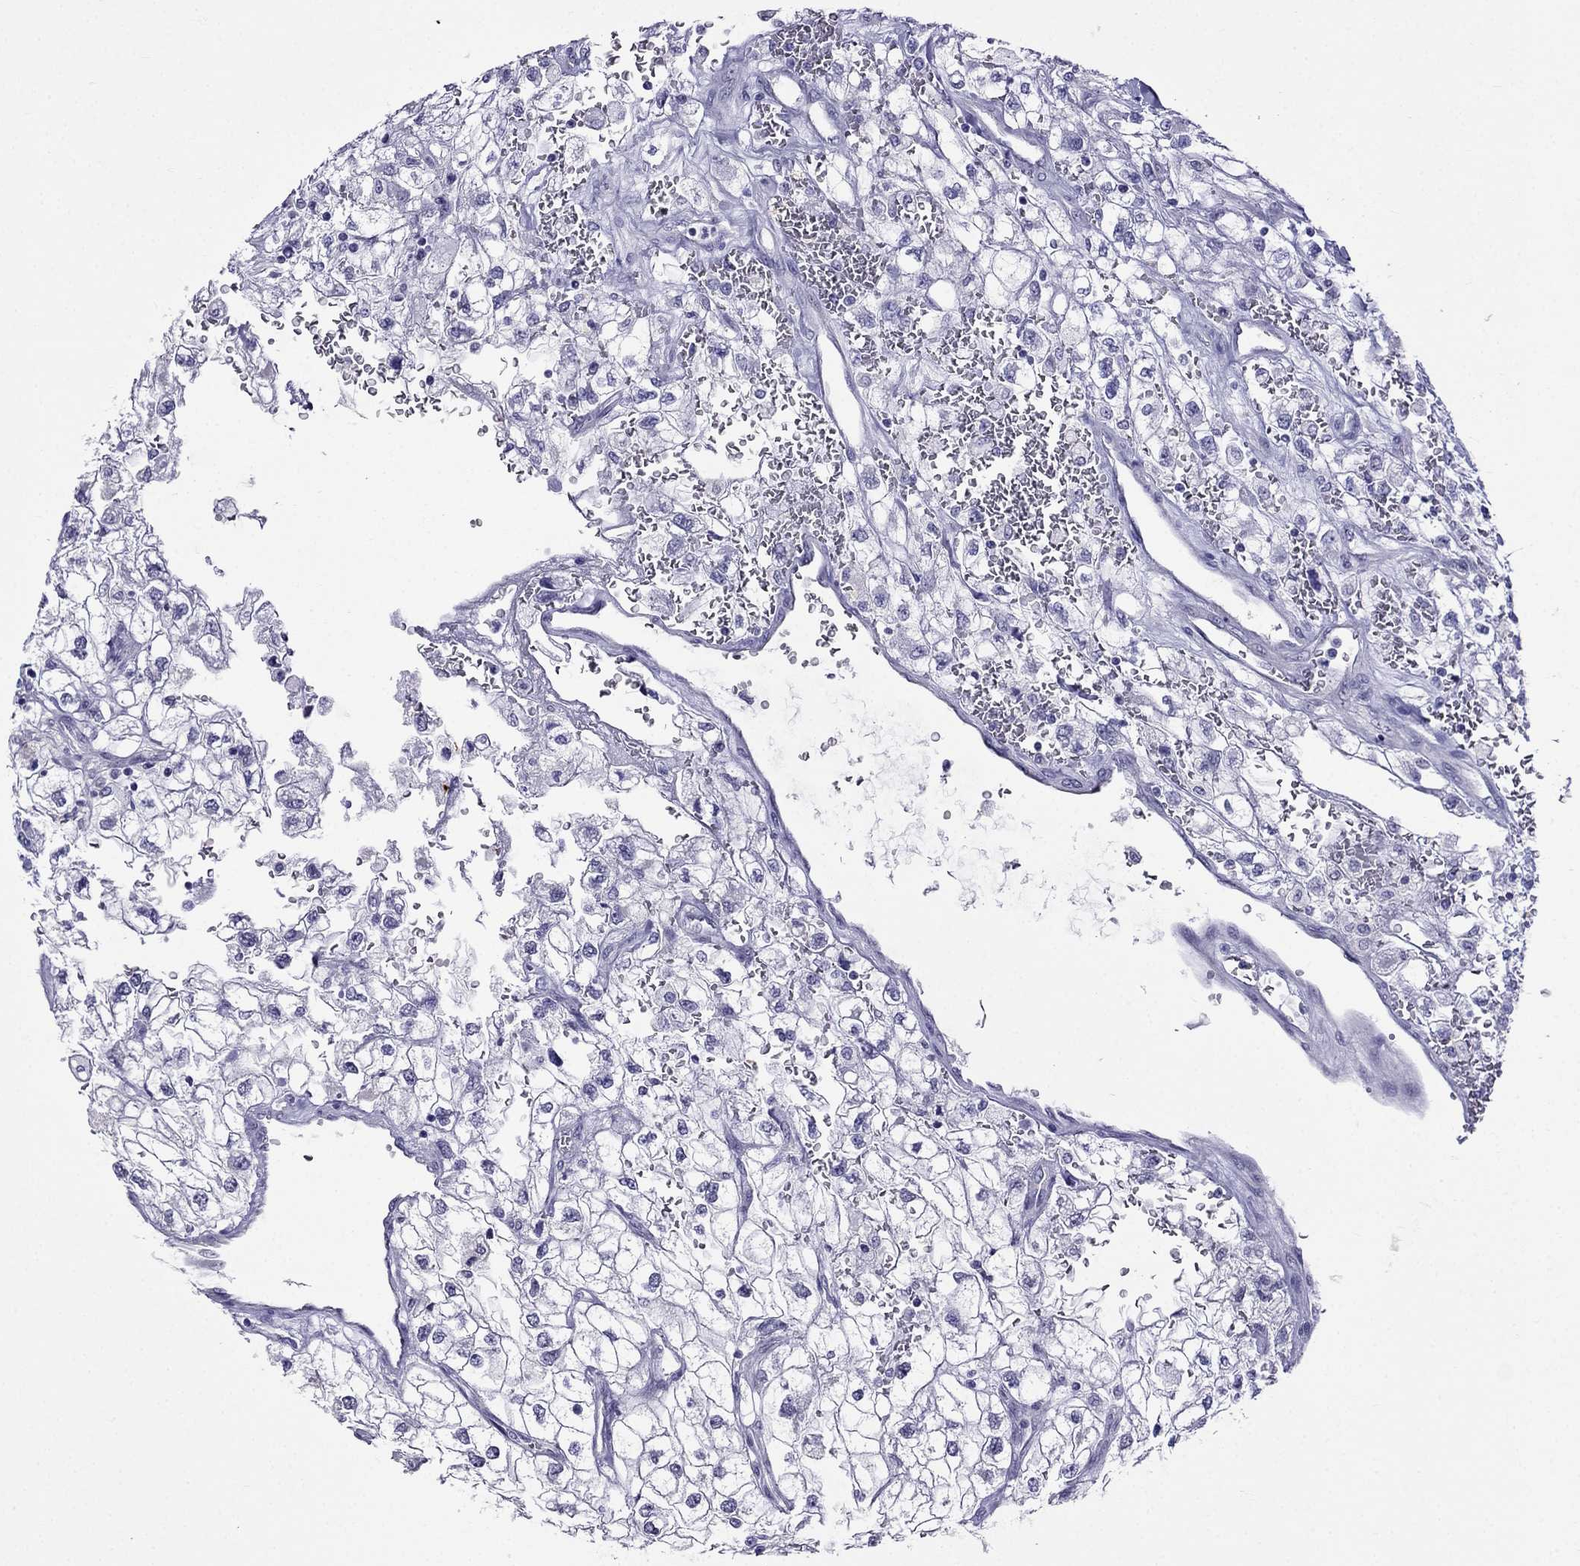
{"staining": {"intensity": "negative", "quantity": "none", "location": "none"}, "tissue": "renal cancer", "cell_type": "Tumor cells", "image_type": "cancer", "snomed": [{"axis": "morphology", "description": "Adenocarcinoma, NOS"}, {"axis": "topography", "description": "Kidney"}], "caption": "IHC micrograph of renal cancer stained for a protein (brown), which exhibits no expression in tumor cells.", "gene": "MGP", "patient": {"sex": "male", "age": 59}}